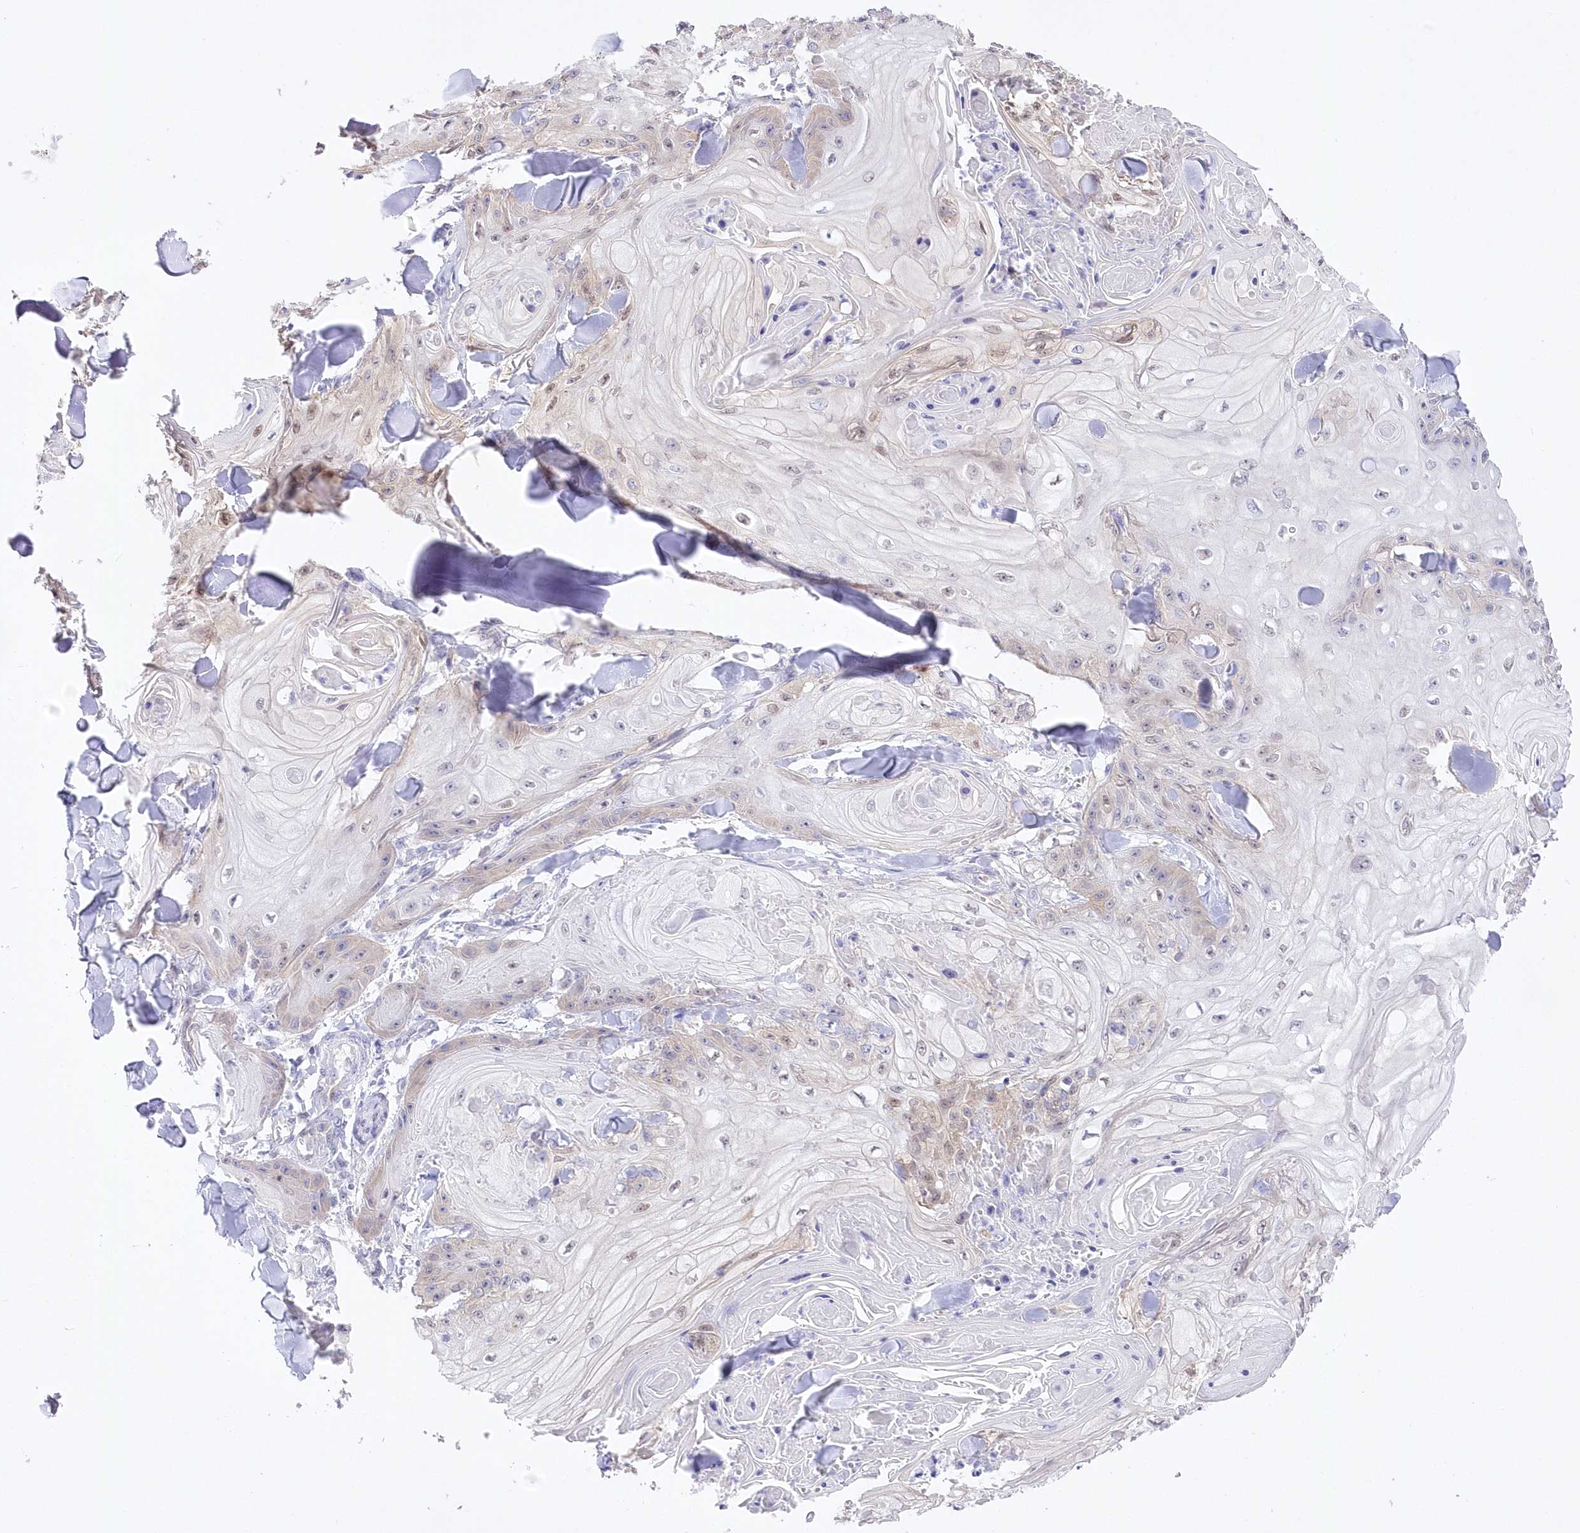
{"staining": {"intensity": "negative", "quantity": "none", "location": "none"}, "tissue": "skin cancer", "cell_type": "Tumor cells", "image_type": "cancer", "snomed": [{"axis": "morphology", "description": "Squamous cell carcinoma, NOS"}, {"axis": "topography", "description": "Skin"}], "caption": "IHC micrograph of human skin cancer (squamous cell carcinoma) stained for a protein (brown), which reveals no positivity in tumor cells.", "gene": "UBA6", "patient": {"sex": "male", "age": 74}}